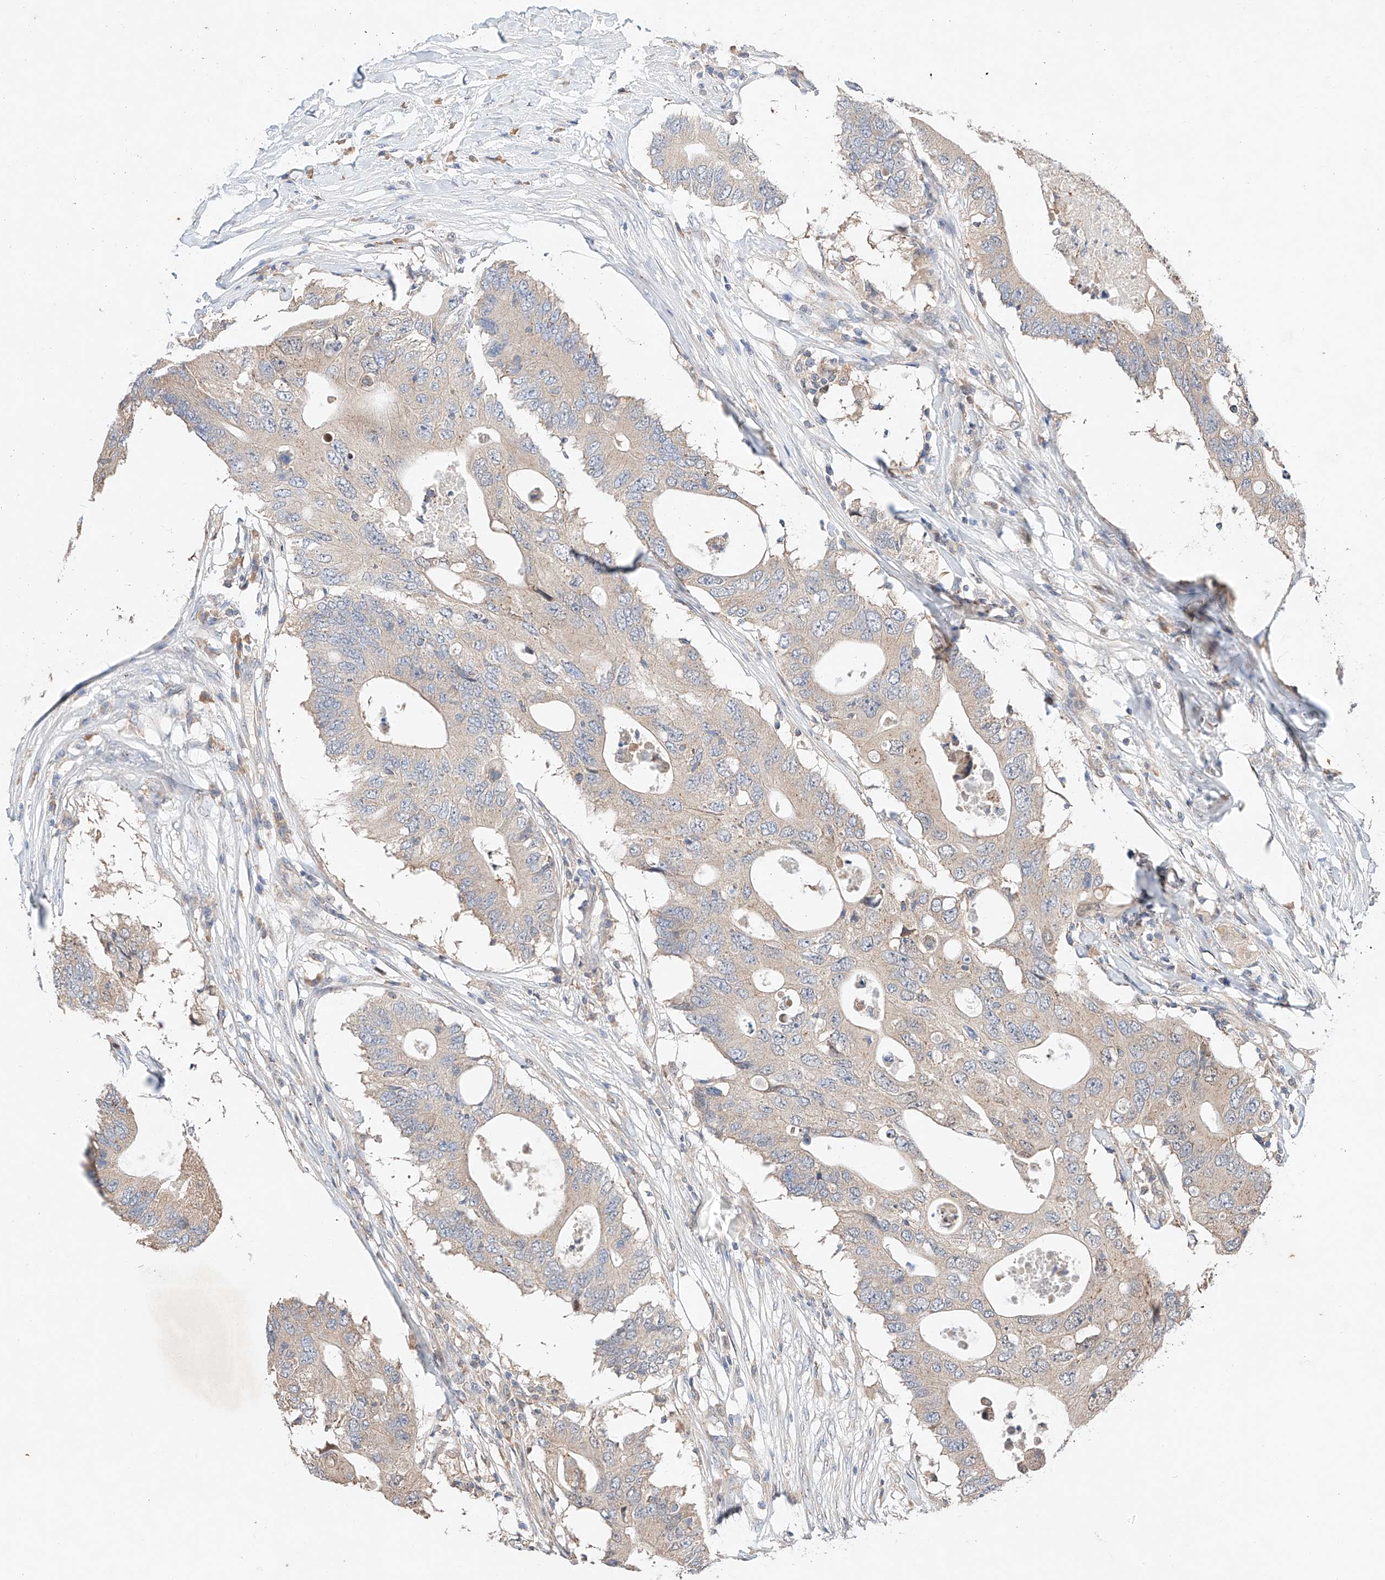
{"staining": {"intensity": "weak", "quantity": "<25%", "location": "cytoplasmic/membranous"}, "tissue": "colorectal cancer", "cell_type": "Tumor cells", "image_type": "cancer", "snomed": [{"axis": "morphology", "description": "Adenocarcinoma, NOS"}, {"axis": "topography", "description": "Colon"}], "caption": "An IHC photomicrograph of colorectal adenocarcinoma is shown. There is no staining in tumor cells of colorectal adenocarcinoma.", "gene": "C6orf118", "patient": {"sex": "male", "age": 71}}